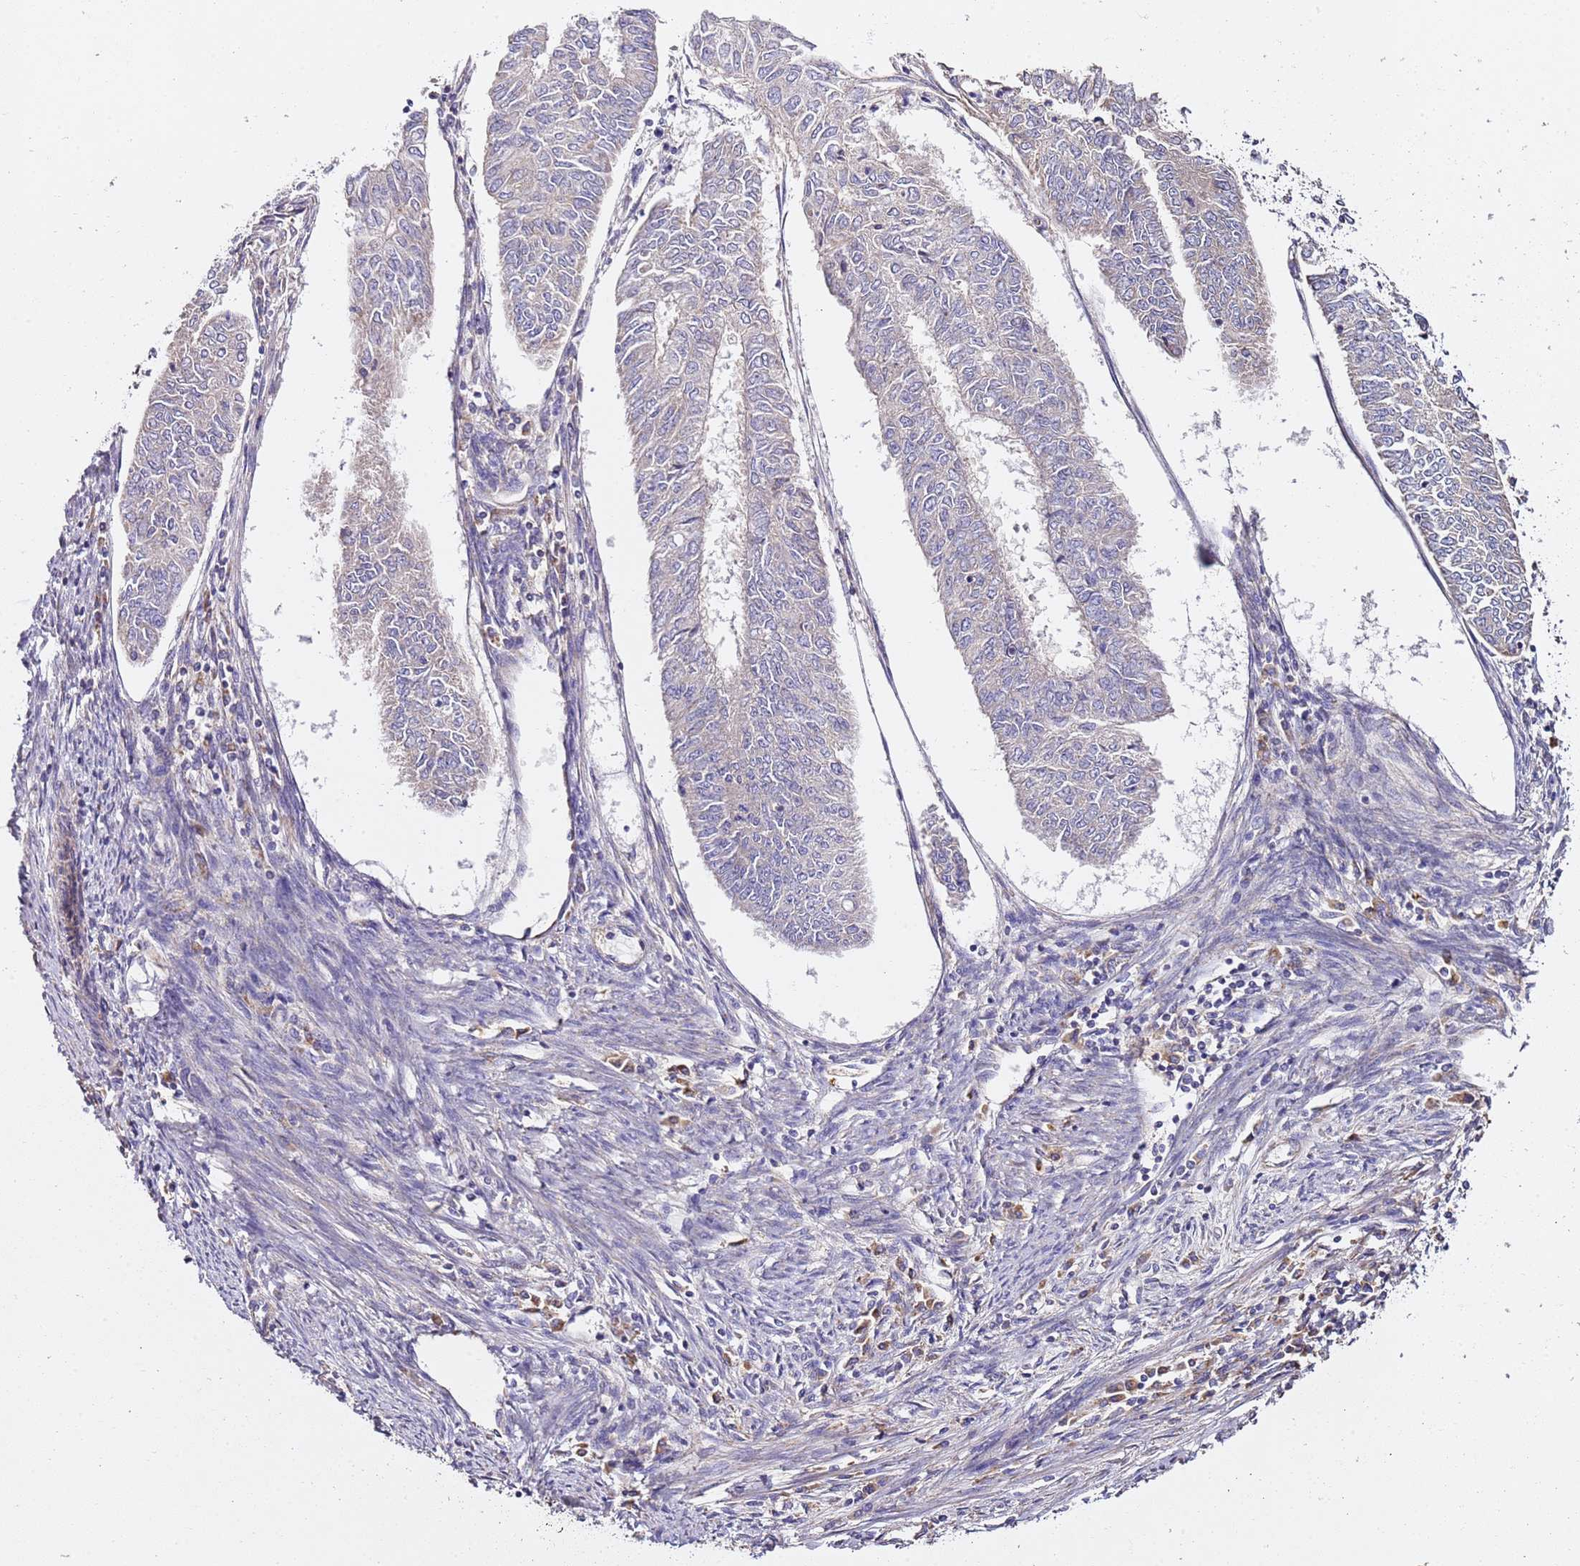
{"staining": {"intensity": "negative", "quantity": "none", "location": "none"}, "tissue": "endometrial cancer", "cell_type": "Tumor cells", "image_type": "cancer", "snomed": [{"axis": "morphology", "description": "Adenocarcinoma, NOS"}, {"axis": "topography", "description": "Endometrium"}], "caption": "This is an IHC photomicrograph of adenocarcinoma (endometrial). There is no positivity in tumor cells.", "gene": "OR2B11", "patient": {"sex": "female", "age": 68}}